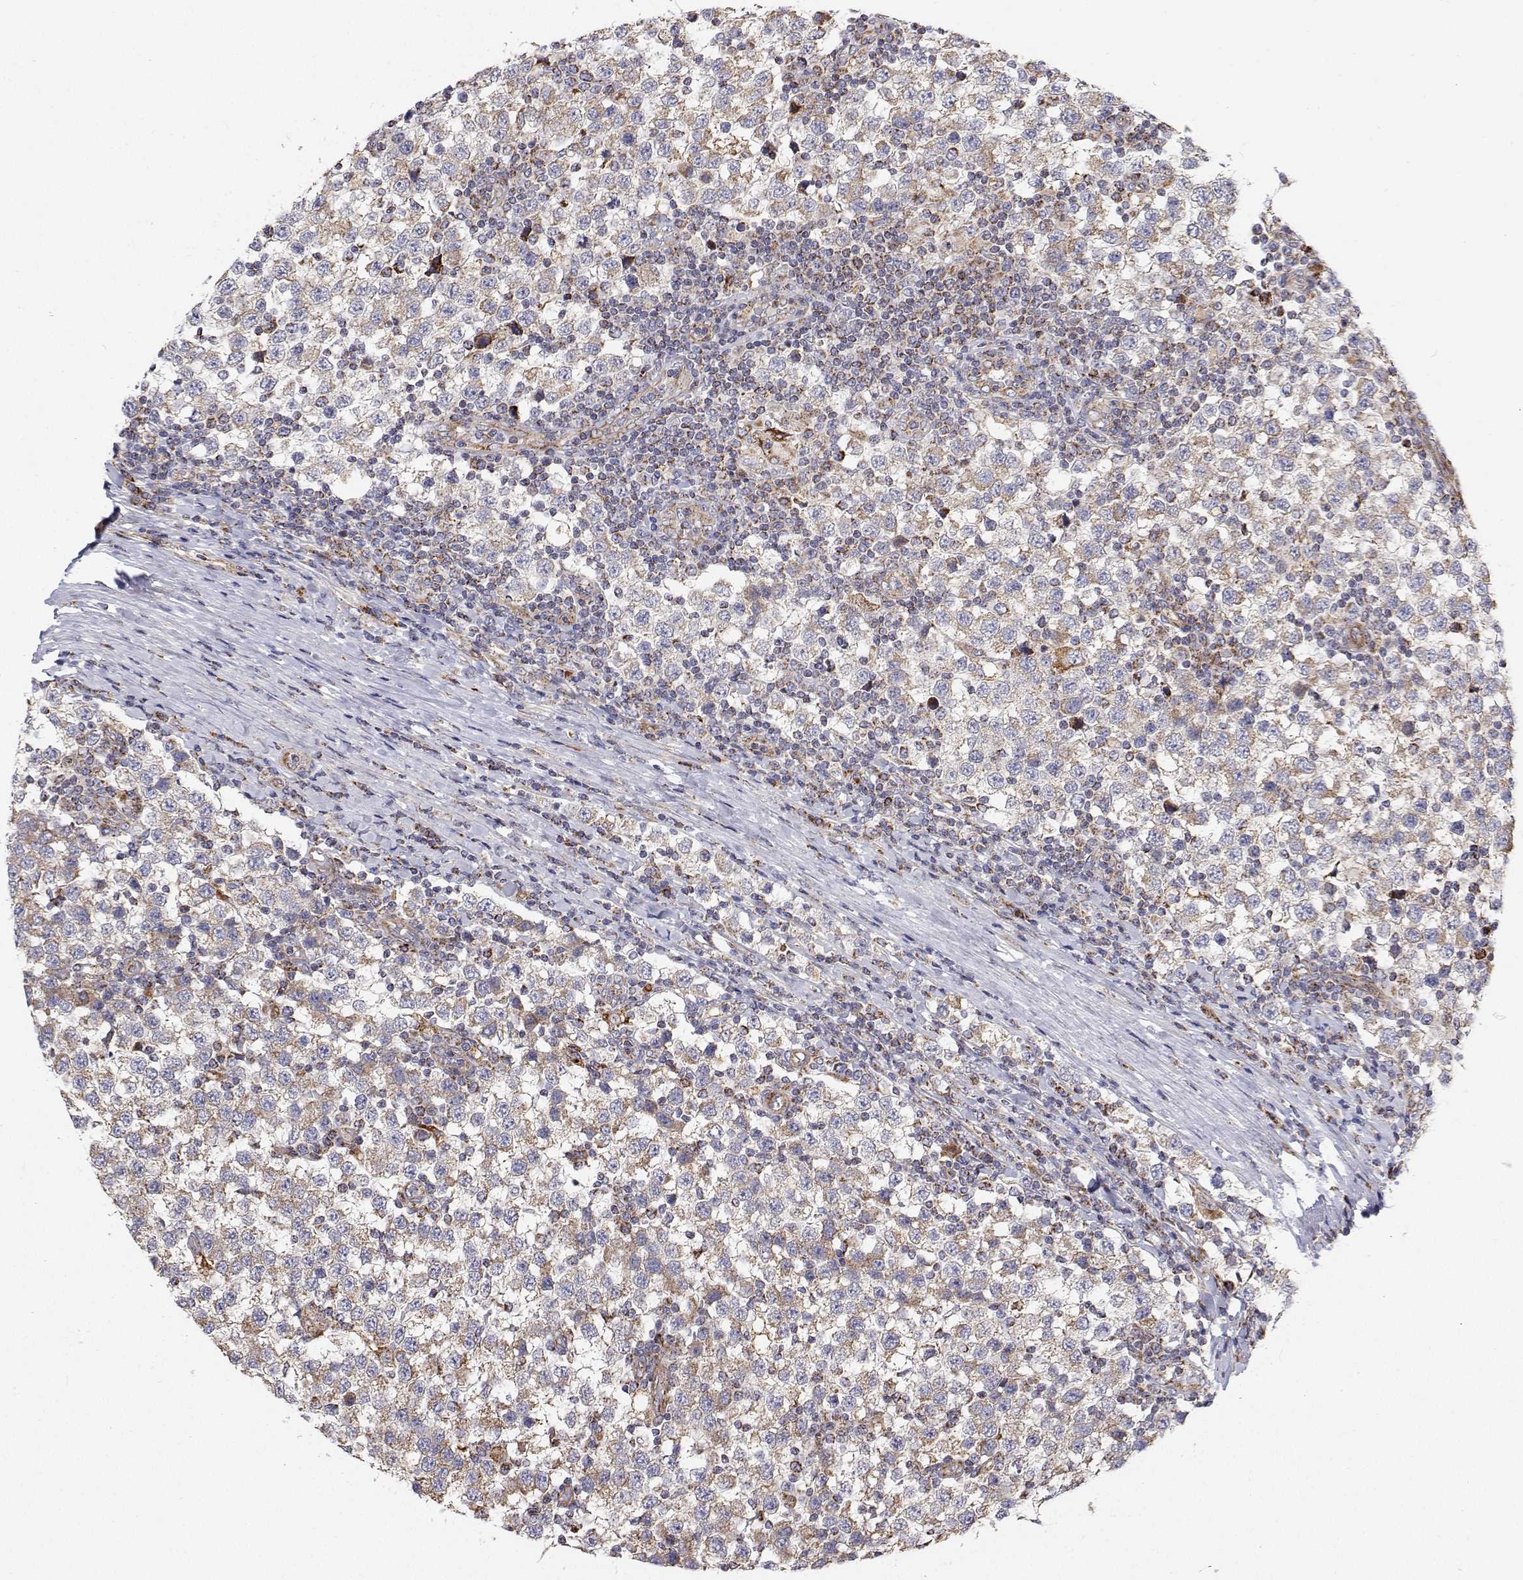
{"staining": {"intensity": "weak", "quantity": "<25%", "location": "cytoplasmic/membranous"}, "tissue": "testis cancer", "cell_type": "Tumor cells", "image_type": "cancer", "snomed": [{"axis": "morphology", "description": "Seminoma, NOS"}, {"axis": "topography", "description": "Testis"}], "caption": "This is an immunohistochemistry image of testis seminoma. There is no expression in tumor cells.", "gene": "SPICE1", "patient": {"sex": "male", "age": 34}}